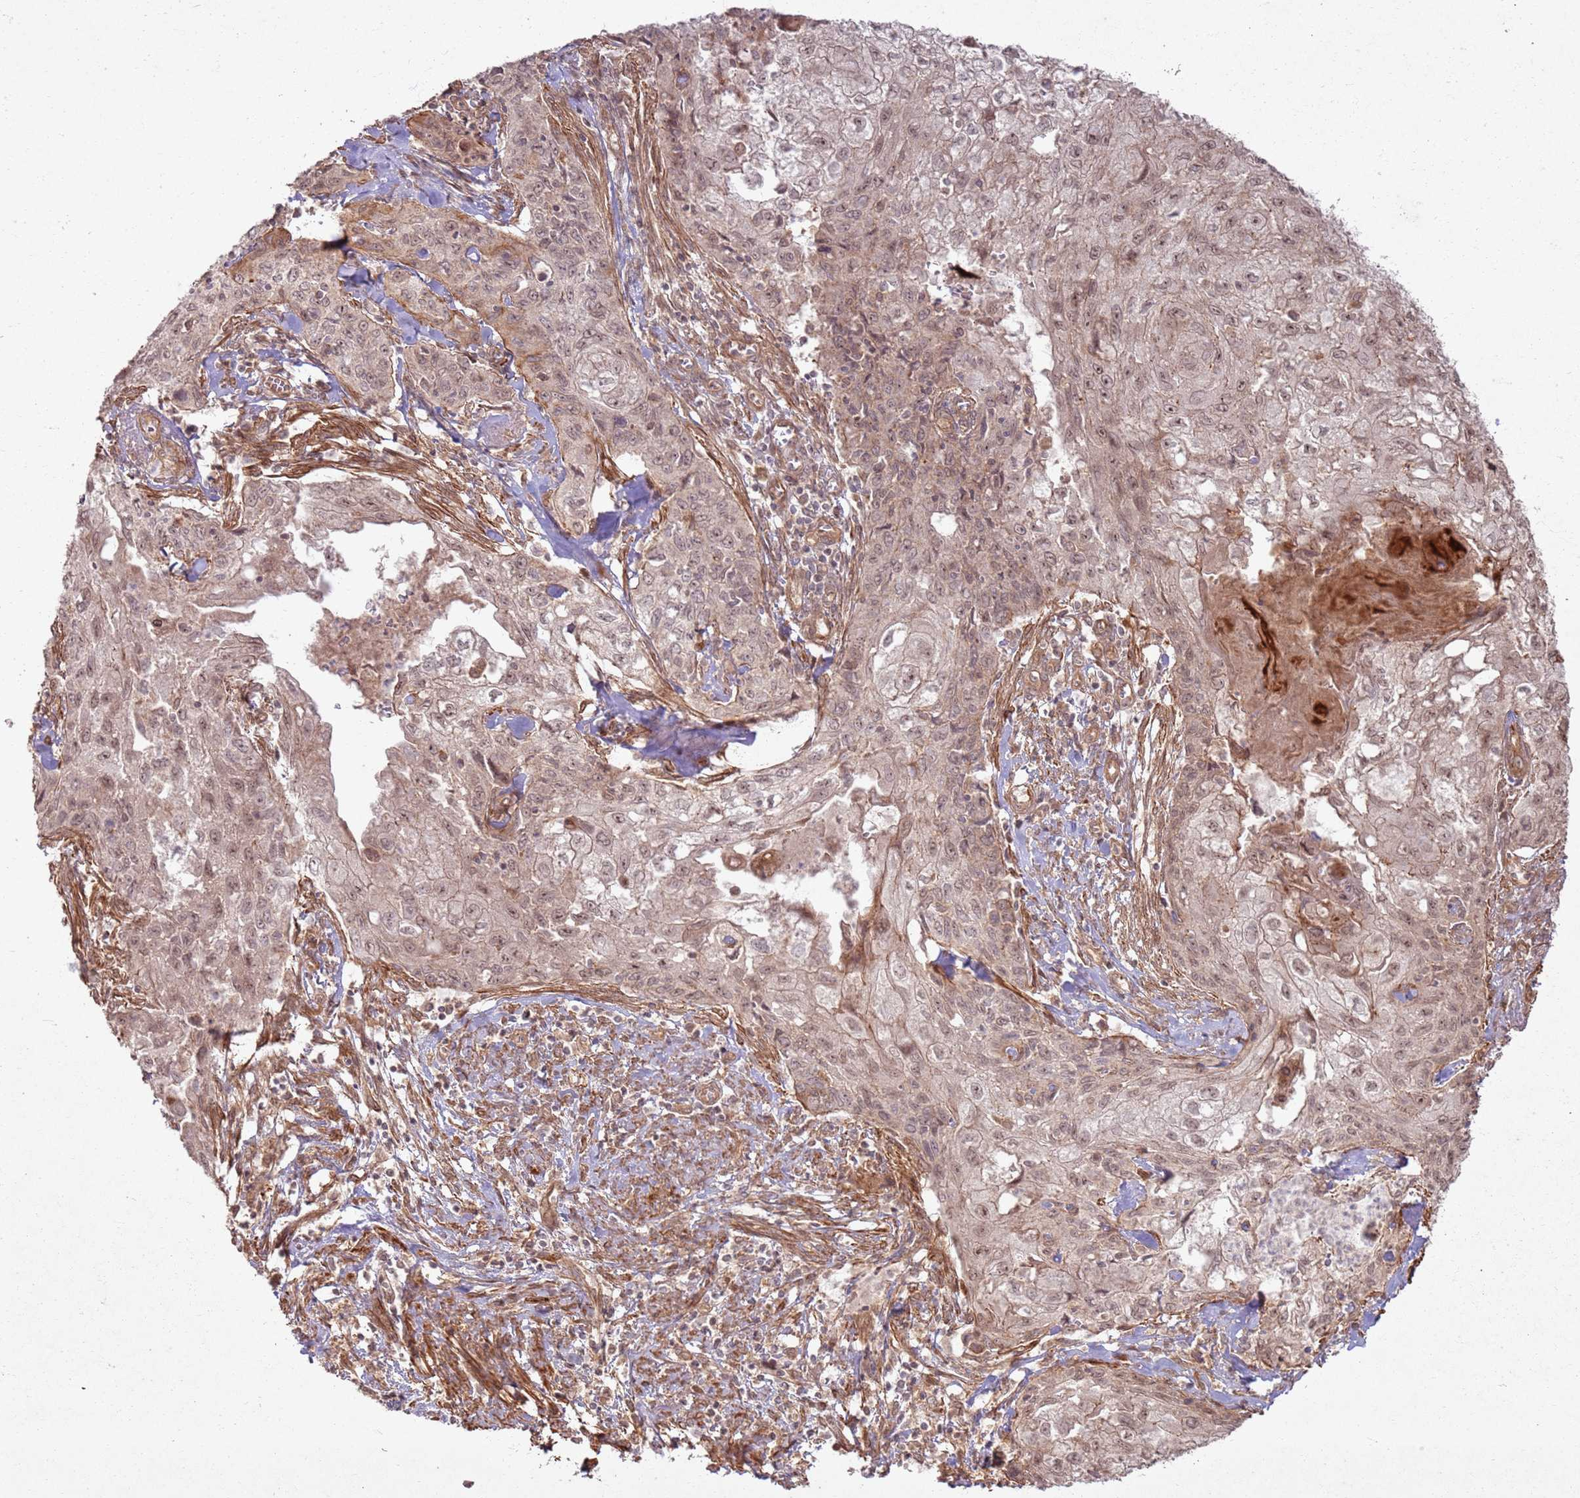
{"staining": {"intensity": "moderate", "quantity": ">75%", "location": "cytoplasmic/membranous,nuclear"}, "tissue": "cervical cancer", "cell_type": "Tumor cells", "image_type": "cancer", "snomed": [{"axis": "morphology", "description": "Squamous cell carcinoma, NOS"}, {"axis": "topography", "description": "Cervix"}], "caption": "This micrograph demonstrates cervical squamous cell carcinoma stained with immunohistochemistry (IHC) to label a protein in brown. The cytoplasmic/membranous and nuclear of tumor cells show moderate positivity for the protein. Nuclei are counter-stained blue.", "gene": "ZNF623", "patient": {"sex": "female", "age": 67}}